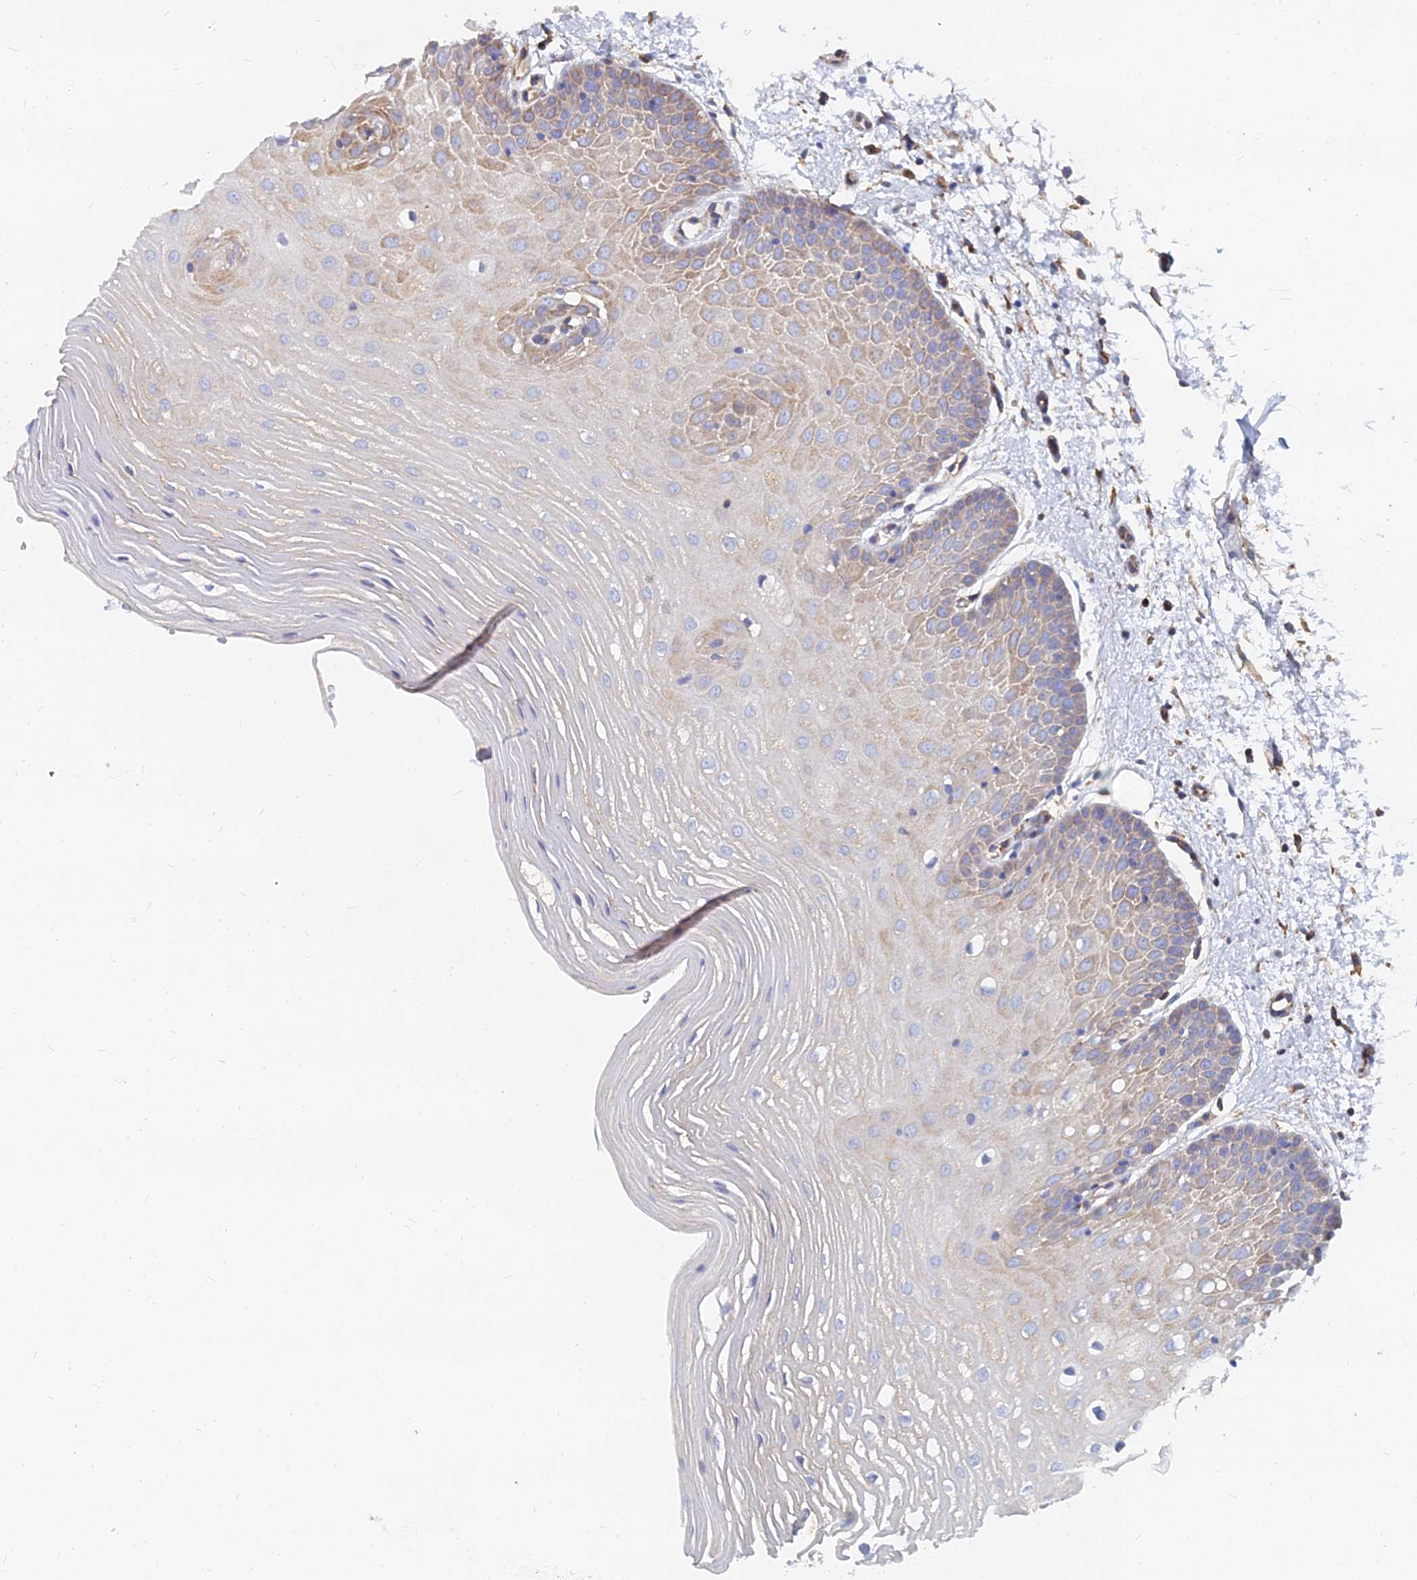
{"staining": {"intensity": "weak", "quantity": "25%-75%", "location": "cytoplasmic/membranous"}, "tissue": "oral mucosa", "cell_type": "Squamous epithelial cells", "image_type": "normal", "snomed": [{"axis": "morphology", "description": "Normal tissue, NOS"}, {"axis": "topography", "description": "Oral tissue"}, {"axis": "topography", "description": "Tounge, NOS"}], "caption": "This micrograph reveals immunohistochemistry (IHC) staining of normal oral mucosa, with low weak cytoplasmic/membranous positivity in about 25%-75% of squamous epithelial cells.", "gene": "FFAR3", "patient": {"sex": "female", "age": 73}}